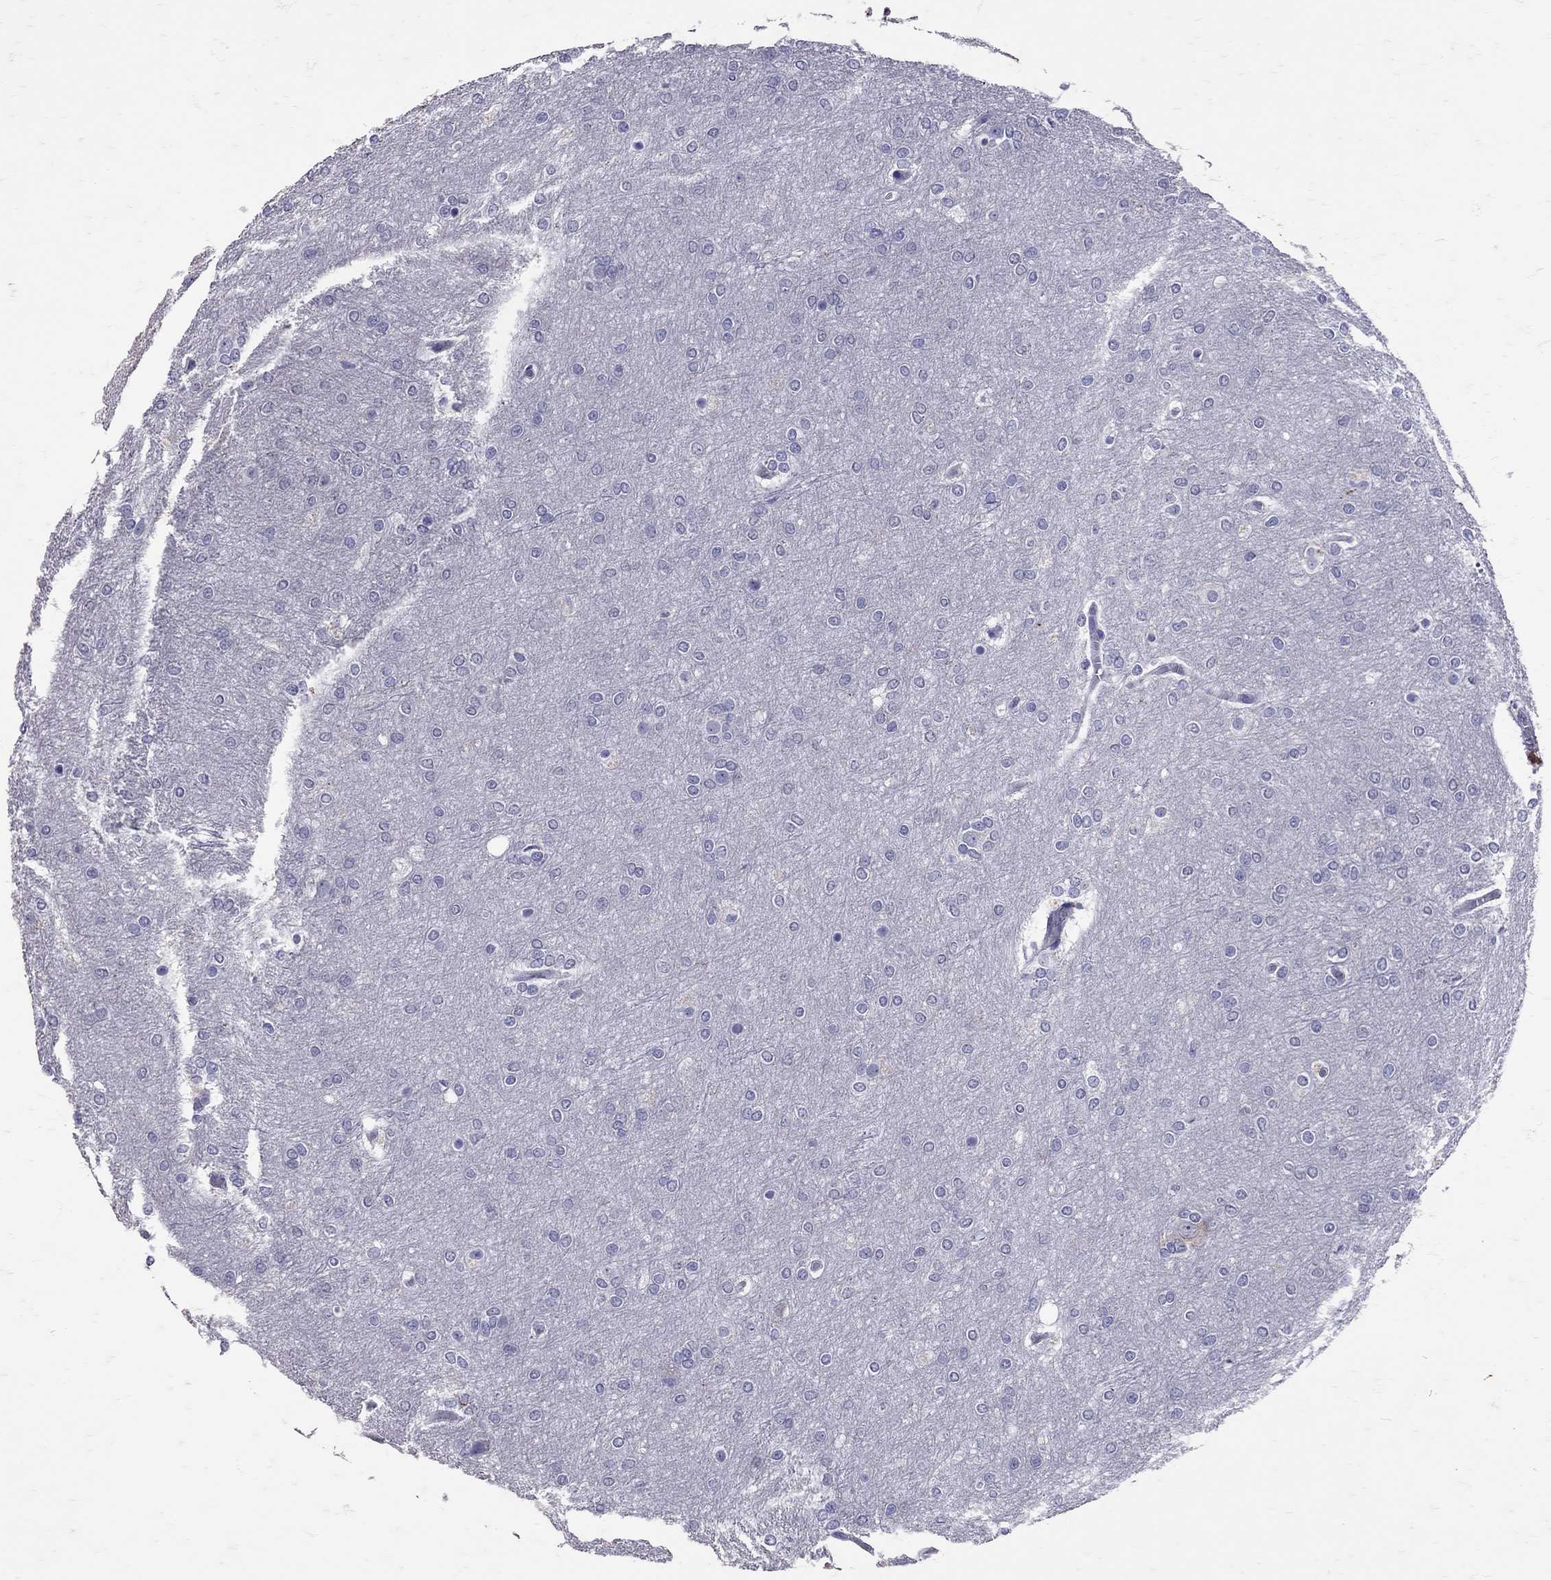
{"staining": {"intensity": "negative", "quantity": "none", "location": "none"}, "tissue": "glioma", "cell_type": "Tumor cells", "image_type": "cancer", "snomed": [{"axis": "morphology", "description": "Glioma, malignant, High grade"}, {"axis": "topography", "description": "Brain"}], "caption": "Protein analysis of malignant glioma (high-grade) exhibits no significant expression in tumor cells.", "gene": "SST", "patient": {"sex": "female", "age": 61}}